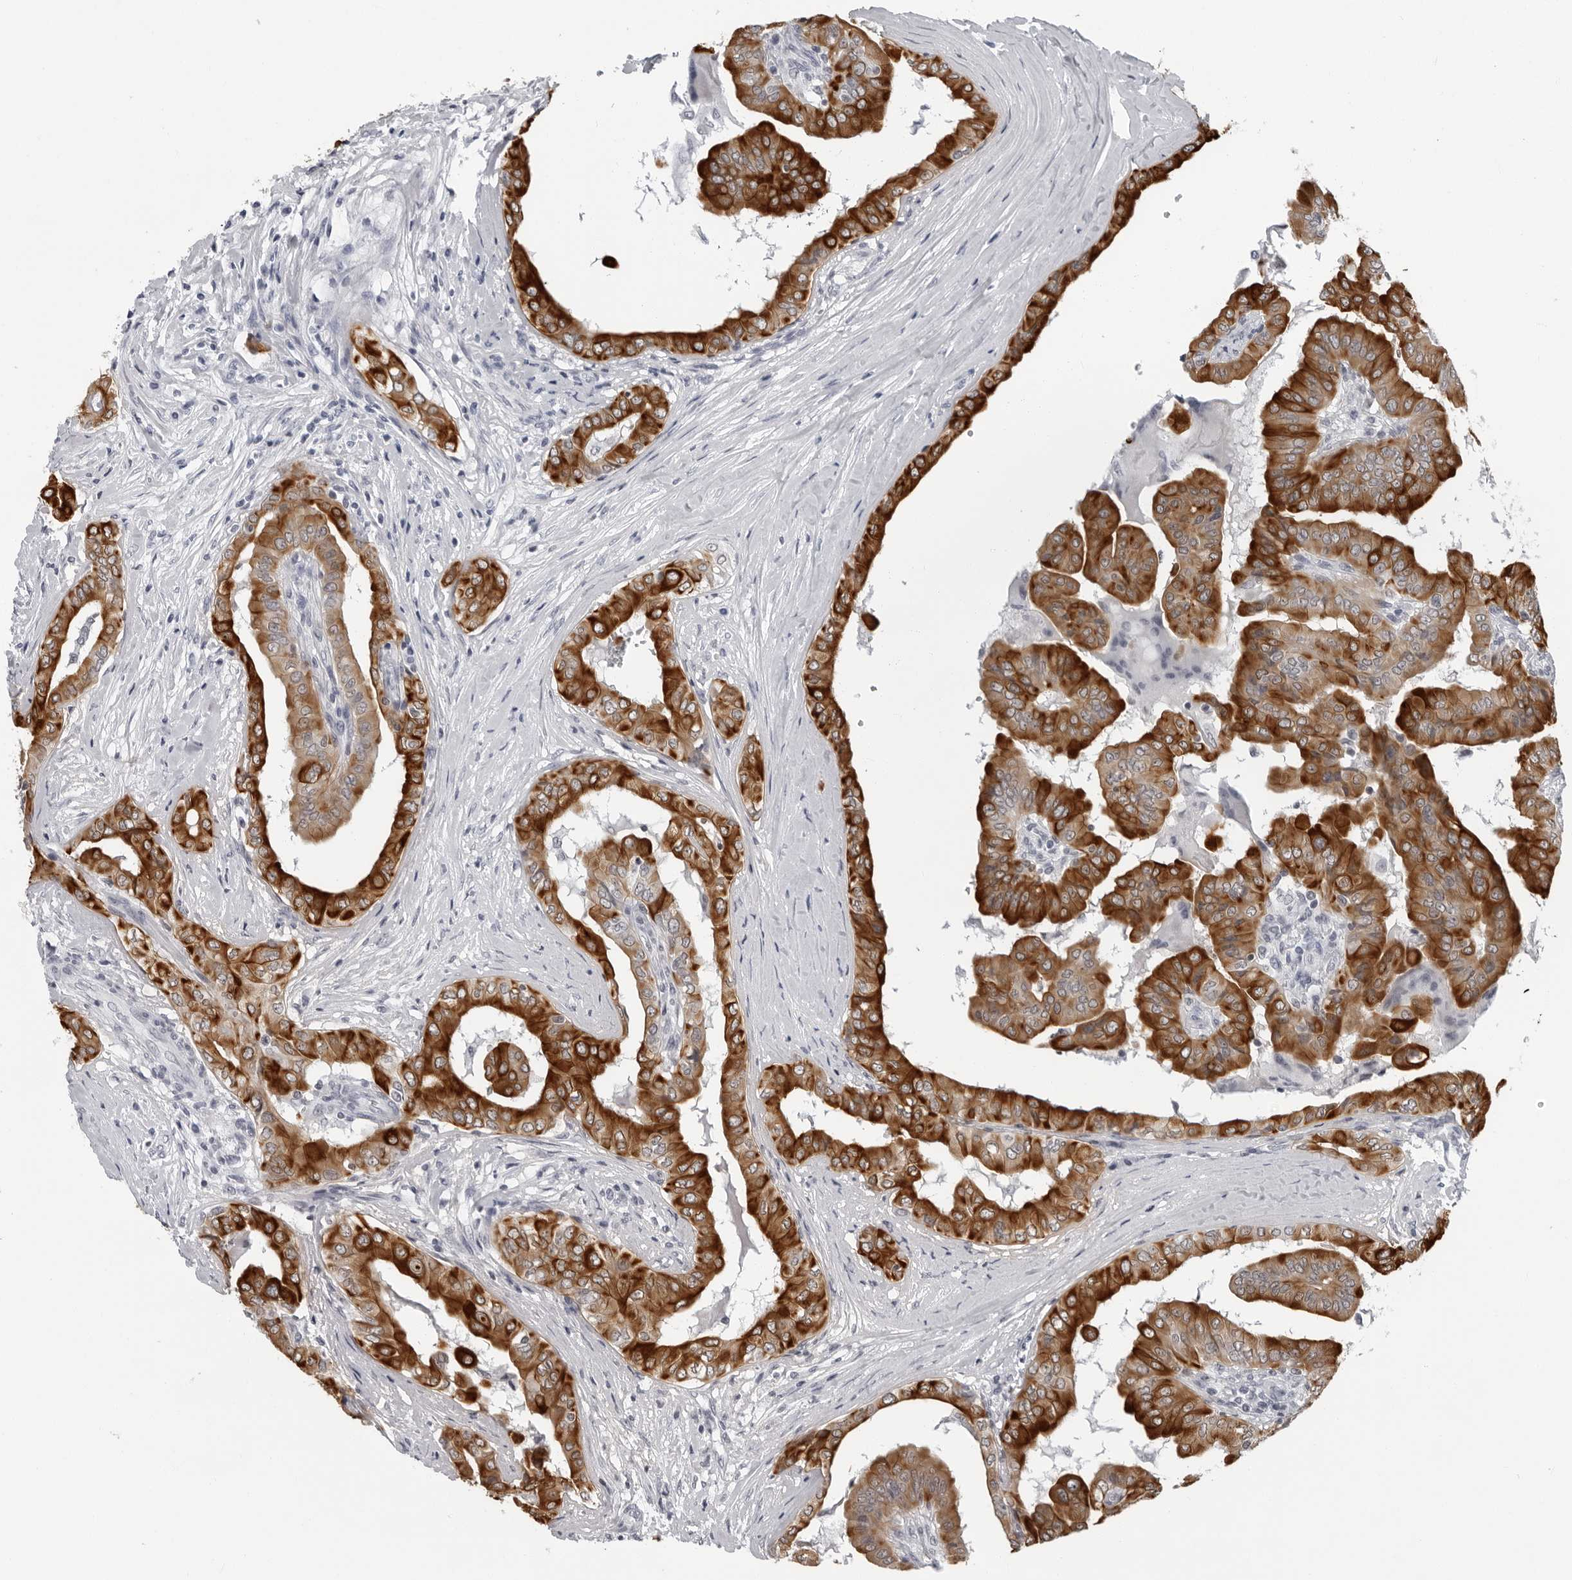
{"staining": {"intensity": "strong", "quantity": ">75%", "location": "cytoplasmic/membranous"}, "tissue": "thyroid cancer", "cell_type": "Tumor cells", "image_type": "cancer", "snomed": [{"axis": "morphology", "description": "Papillary adenocarcinoma, NOS"}, {"axis": "topography", "description": "Thyroid gland"}], "caption": "A high-resolution micrograph shows IHC staining of papillary adenocarcinoma (thyroid), which shows strong cytoplasmic/membranous positivity in approximately >75% of tumor cells. (Stains: DAB in brown, nuclei in blue, Microscopy: brightfield microscopy at high magnification).", "gene": "CCDC28B", "patient": {"sex": "male", "age": 33}}